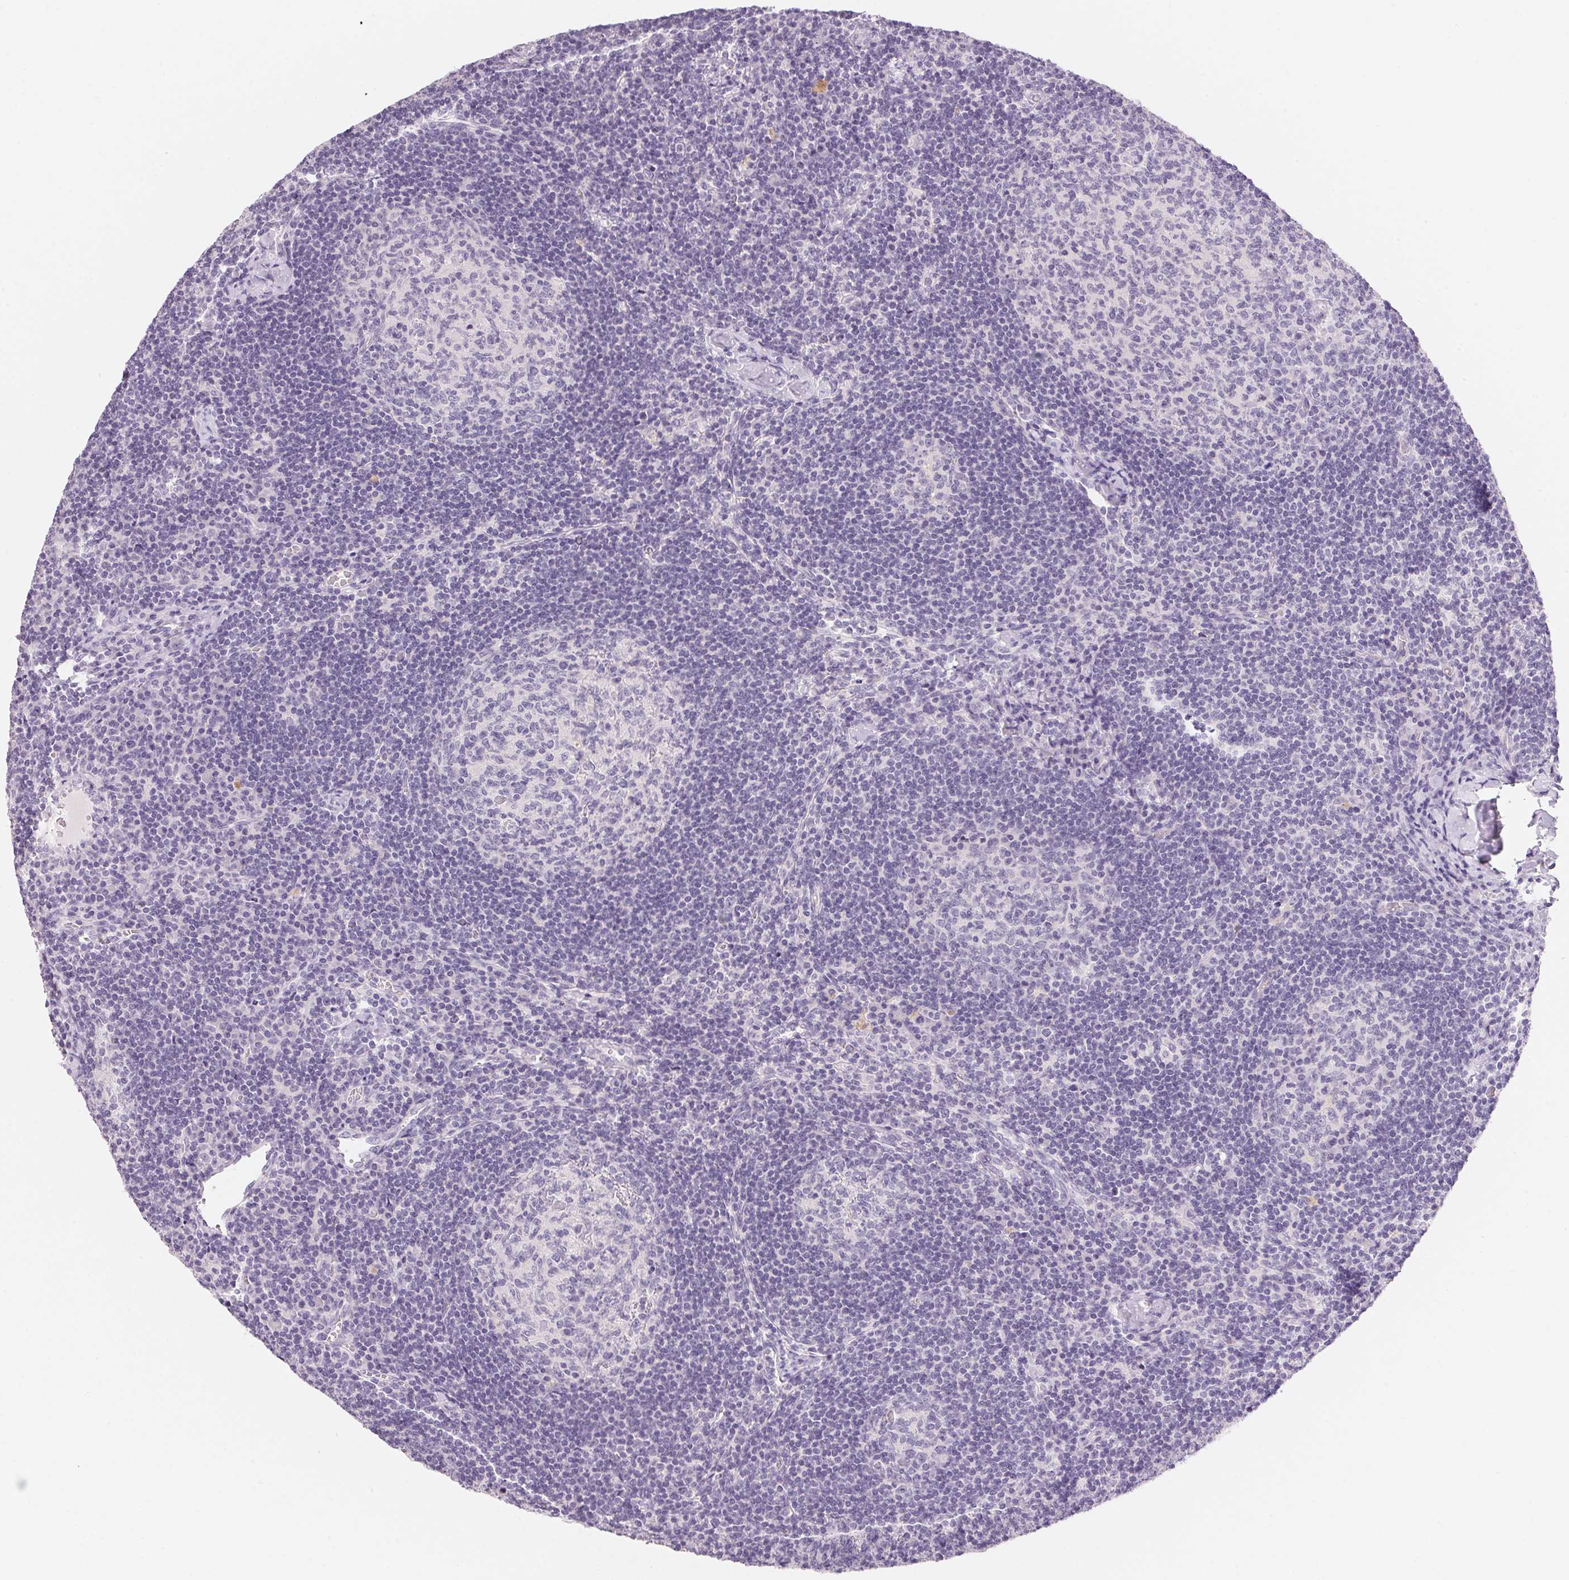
{"staining": {"intensity": "negative", "quantity": "none", "location": "none"}, "tissue": "lymph node", "cell_type": "Germinal center cells", "image_type": "normal", "snomed": [{"axis": "morphology", "description": "Normal tissue, NOS"}, {"axis": "topography", "description": "Lymph node"}], "caption": "A high-resolution photomicrograph shows immunohistochemistry staining of normal lymph node, which demonstrates no significant positivity in germinal center cells.", "gene": "ACP3", "patient": {"sex": "male", "age": 67}}